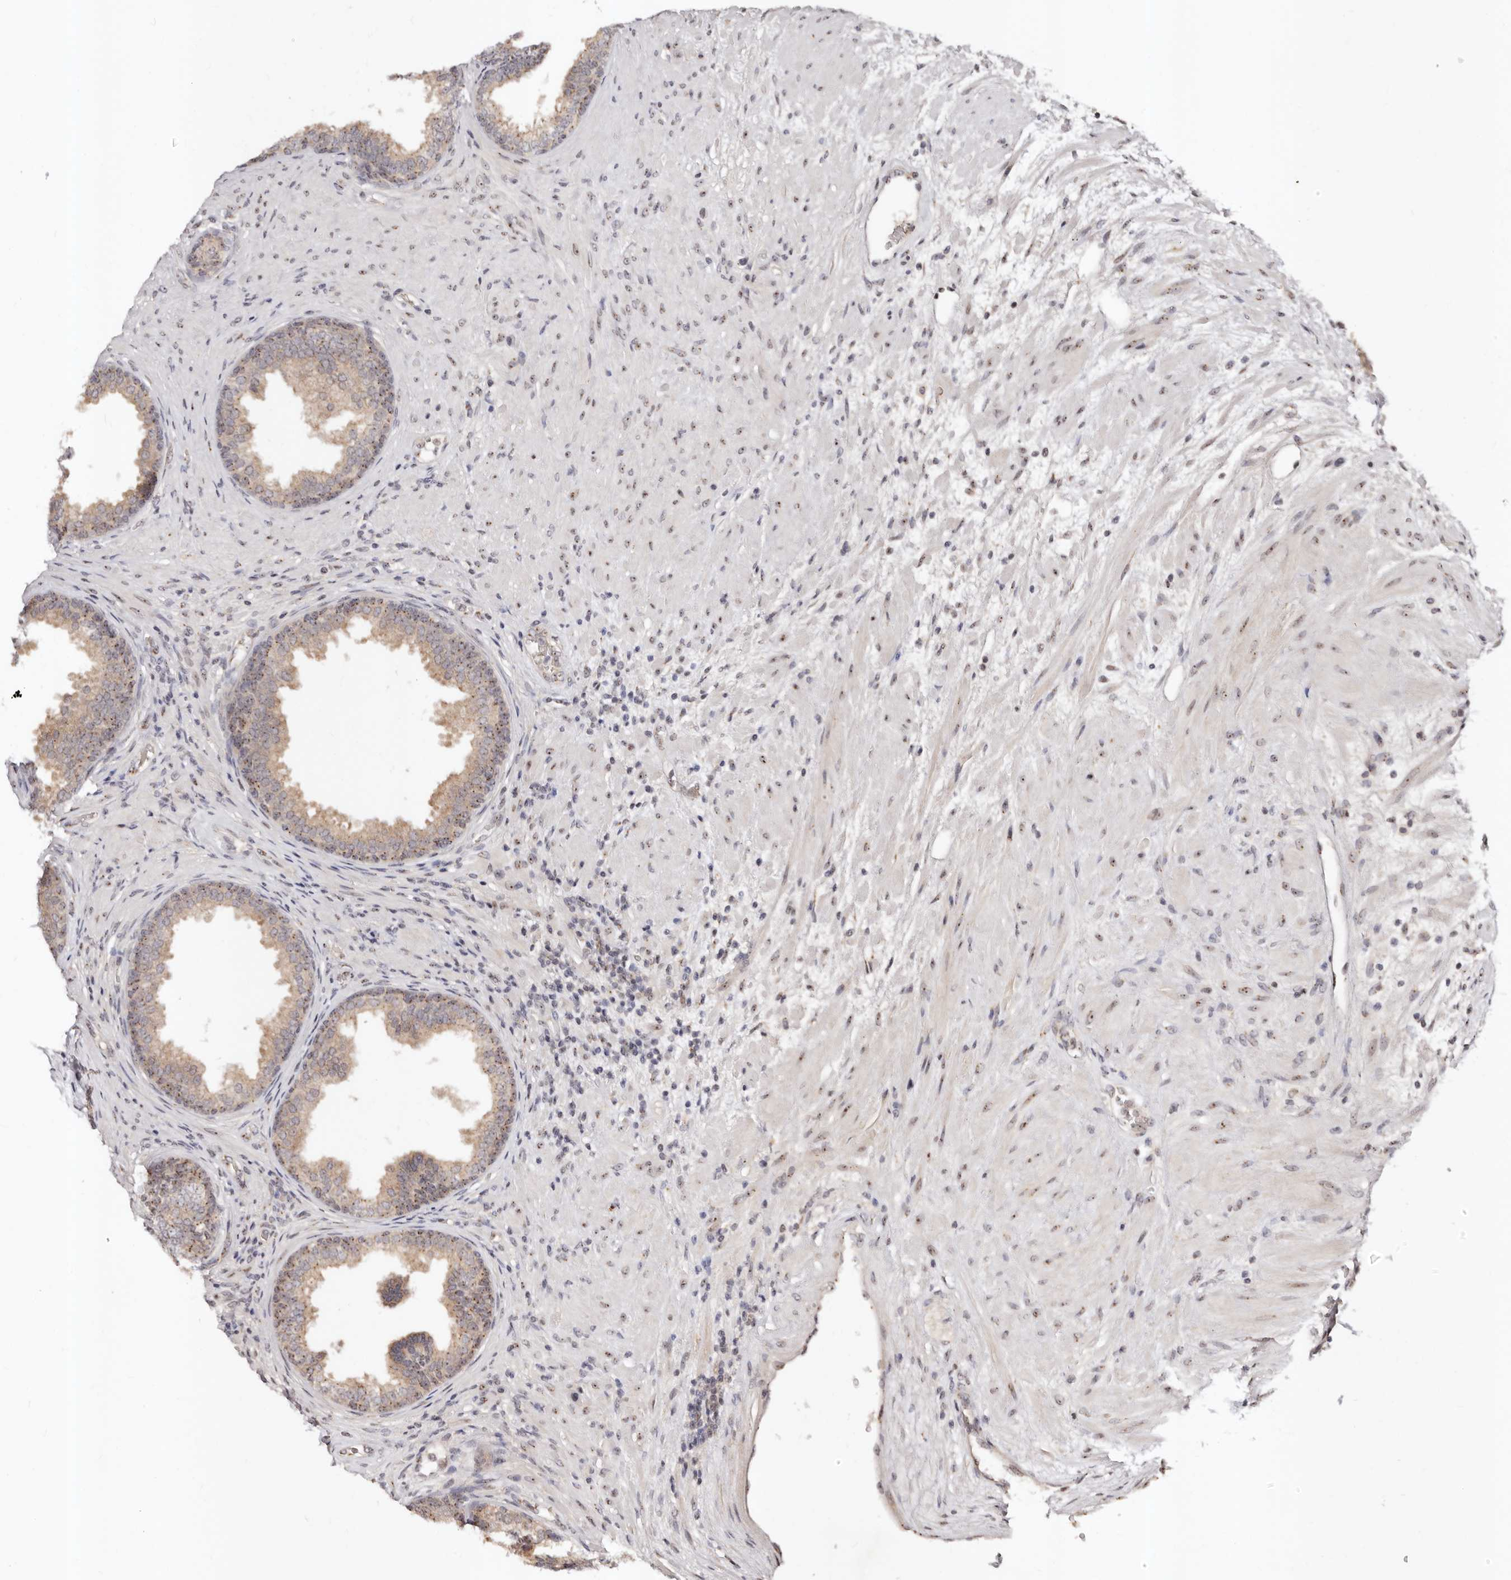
{"staining": {"intensity": "moderate", "quantity": "25%-75%", "location": "cytoplasmic/membranous,nuclear"}, "tissue": "prostate", "cell_type": "Glandular cells", "image_type": "normal", "snomed": [{"axis": "morphology", "description": "Normal tissue, NOS"}, {"axis": "topography", "description": "Prostate"}], "caption": "A histopathology image of prostate stained for a protein shows moderate cytoplasmic/membranous,nuclear brown staining in glandular cells.", "gene": "APOL6", "patient": {"sex": "male", "age": 76}}